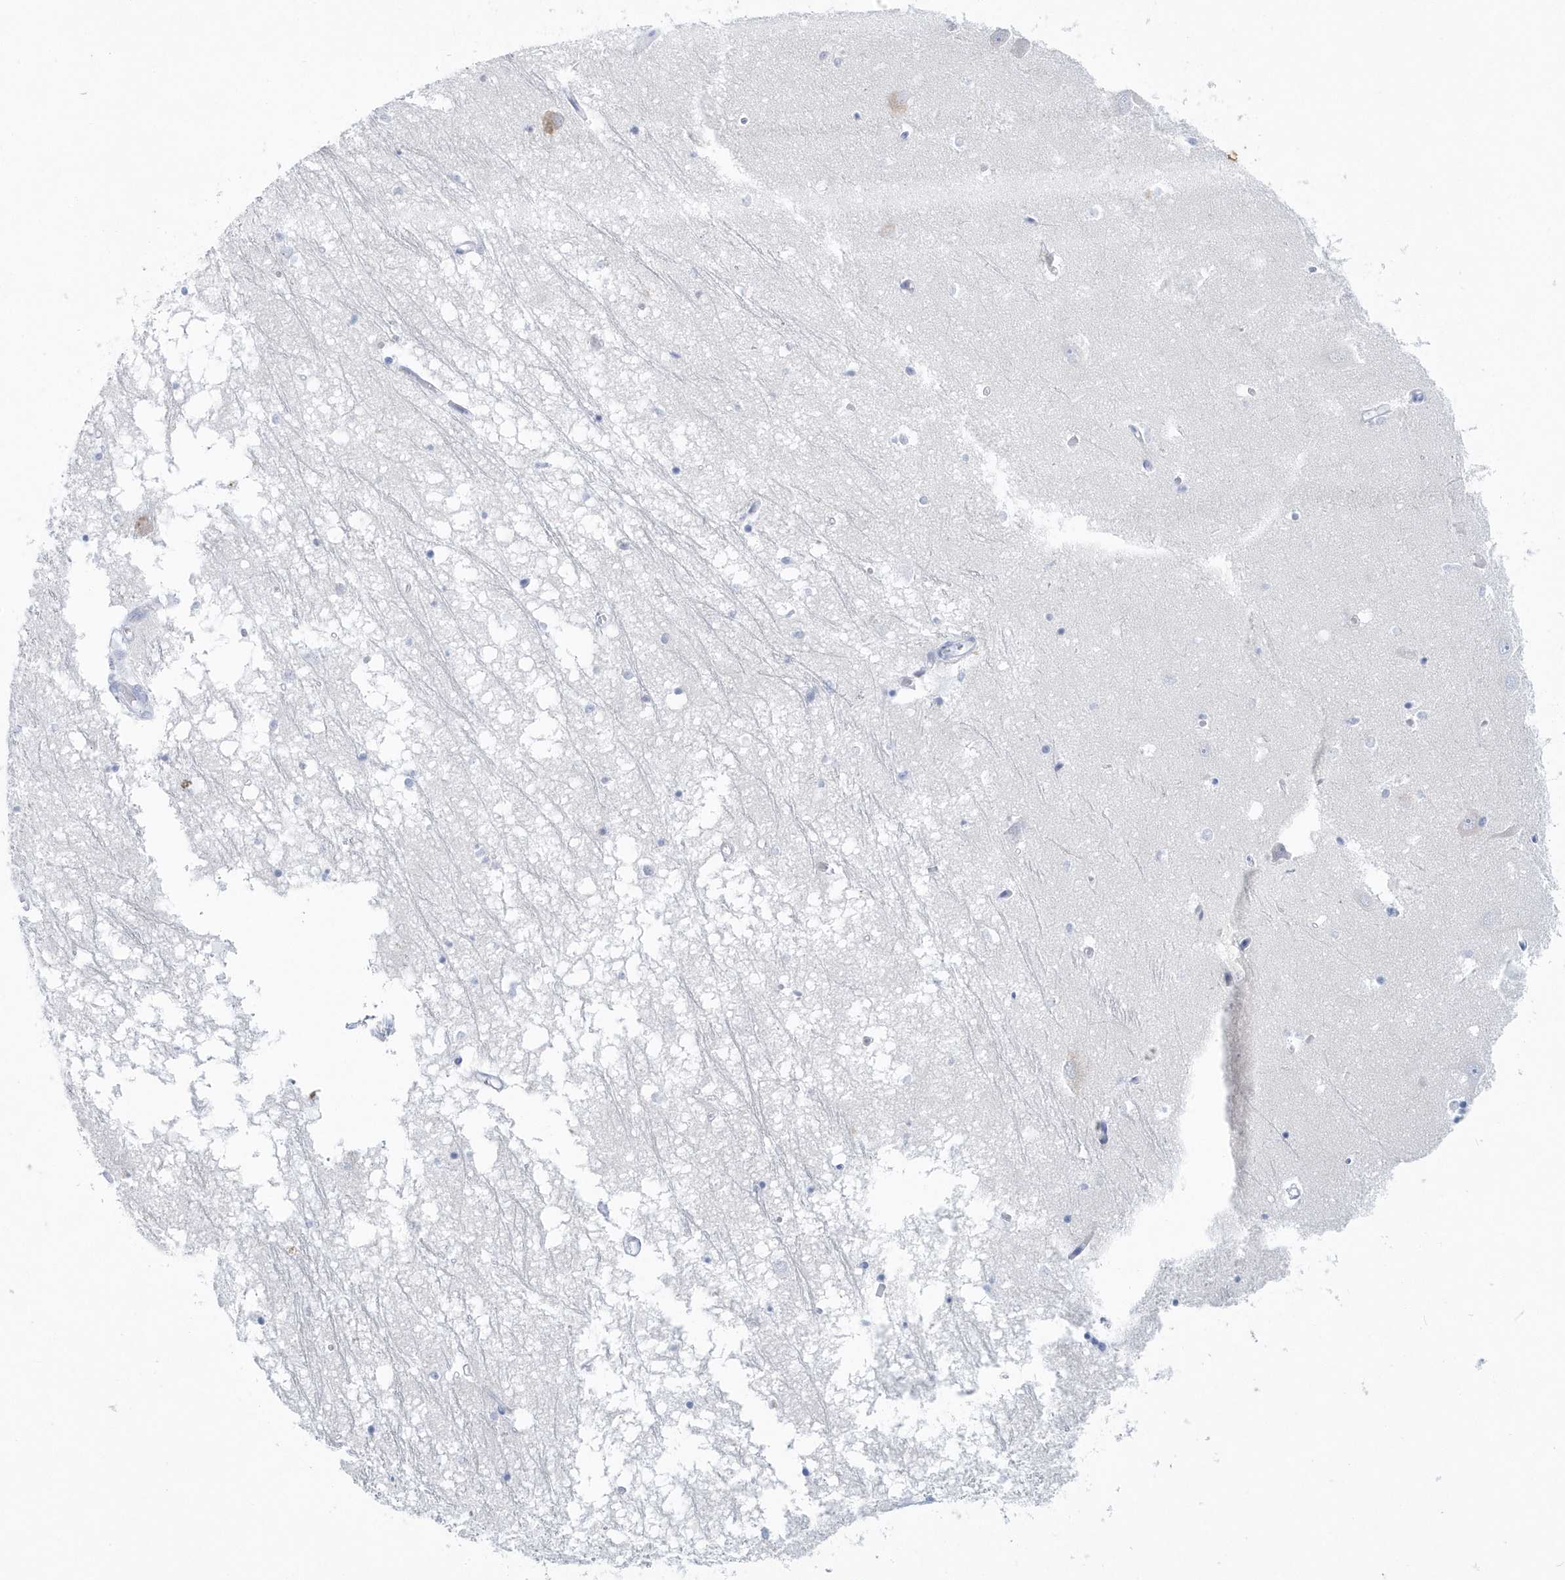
{"staining": {"intensity": "negative", "quantity": "none", "location": "none"}, "tissue": "hippocampus", "cell_type": "Glial cells", "image_type": "normal", "snomed": [{"axis": "morphology", "description": "Normal tissue, NOS"}, {"axis": "topography", "description": "Hippocampus"}], "caption": "Immunohistochemistry image of unremarkable hippocampus: hippocampus stained with DAB (3,3'-diaminobenzidine) shows no significant protein staining in glial cells.", "gene": "PTPRO", "patient": {"sex": "male", "age": 70}}